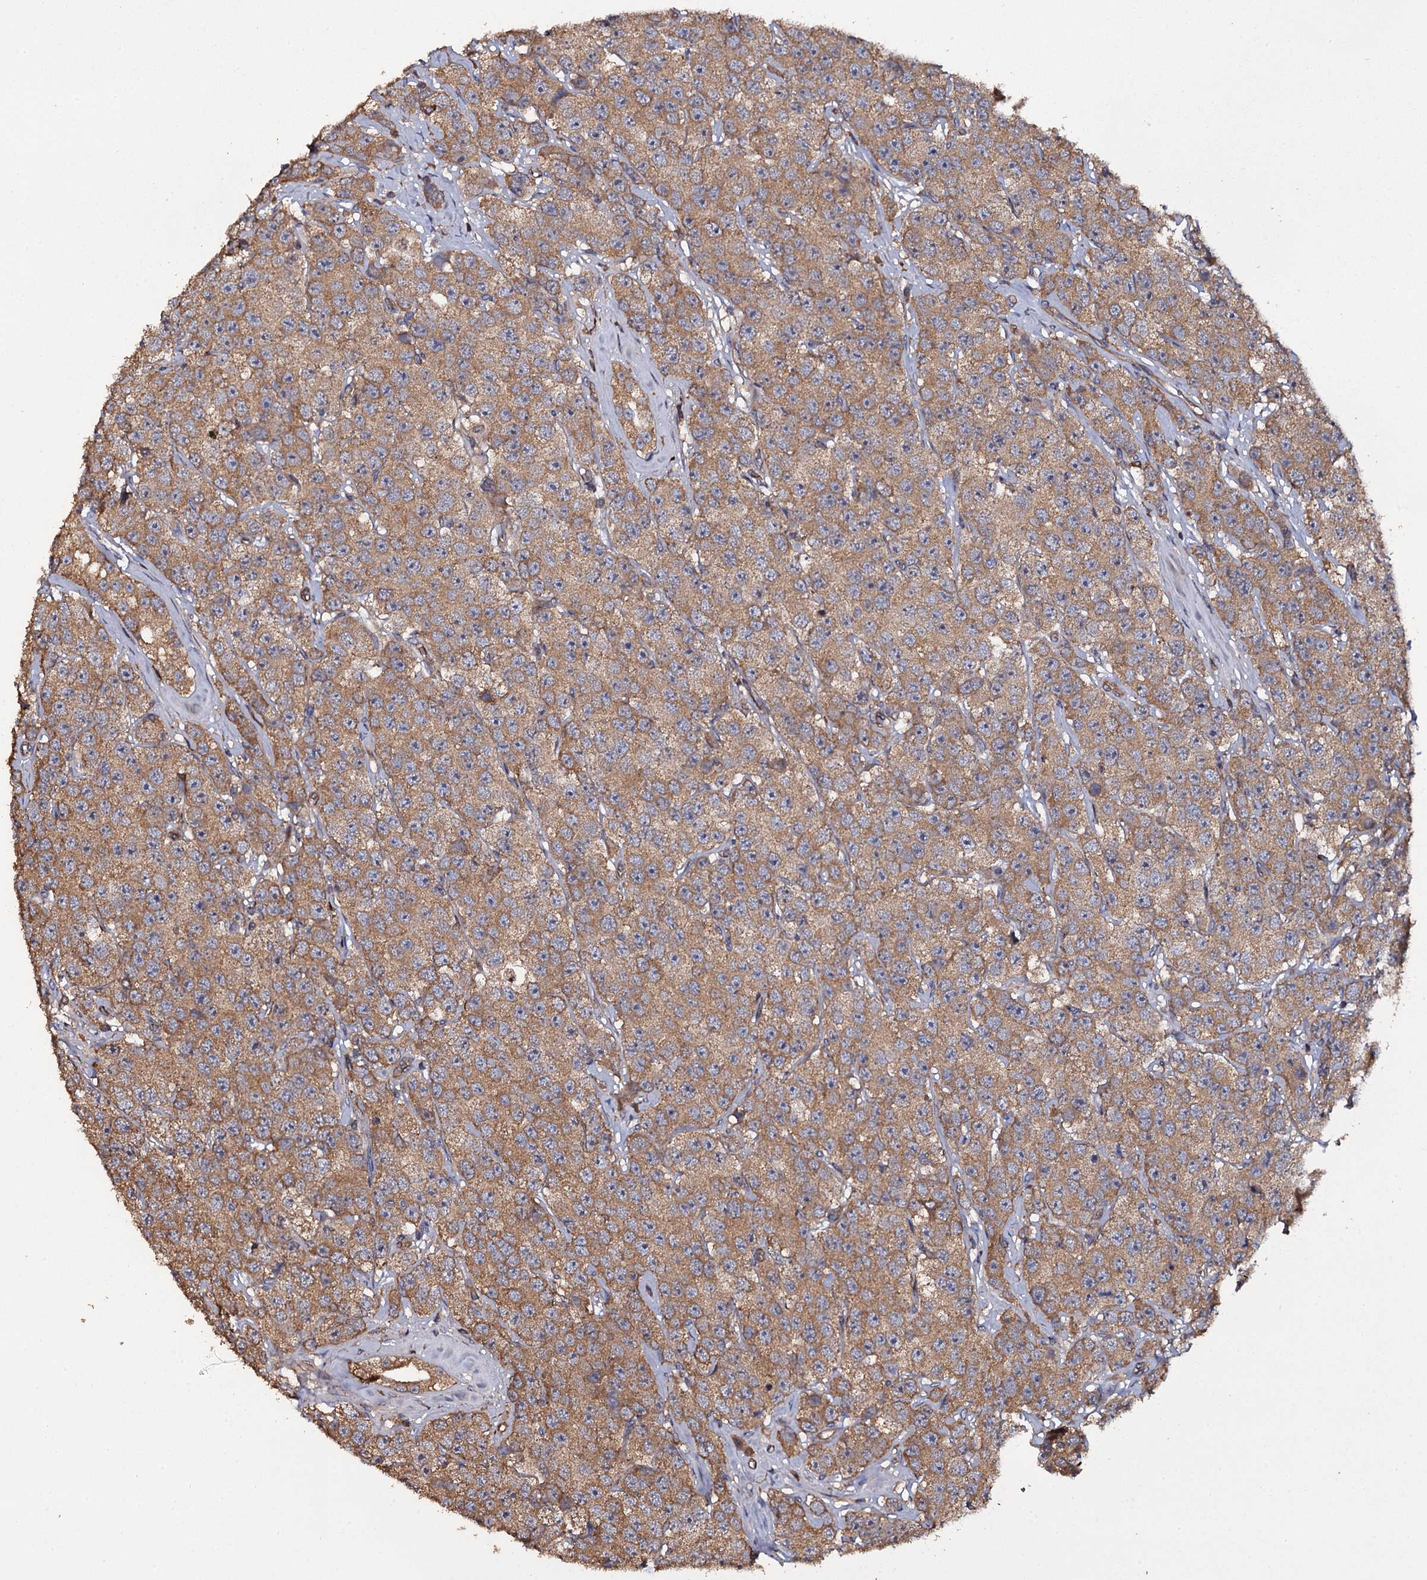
{"staining": {"intensity": "moderate", "quantity": ">75%", "location": "cytoplasmic/membranous"}, "tissue": "testis cancer", "cell_type": "Tumor cells", "image_type": "cancer", "snomed": [{"axis": "morphology", "description": "Seminoma, NOS"}, {"axis": "topography", "description": "Testis"}], "caption": "High-magnification brightfield microscopy of seminoma (testis) stained with DAB (3,3'-diaminobenzidine) (brown) and counterstained with hematoxylin (blue). tumor cells exhibit moderate cytoplasmic/membranous positivity is seen in approximately>75% of cells. The staining was performed using DAB to visualize the protein expression in brown, while the nuclei were stained in blue with hematoxylin (Magnification: 20x).", "gene": "TTC23", "patient": {"sex": "male", "age": 28}}